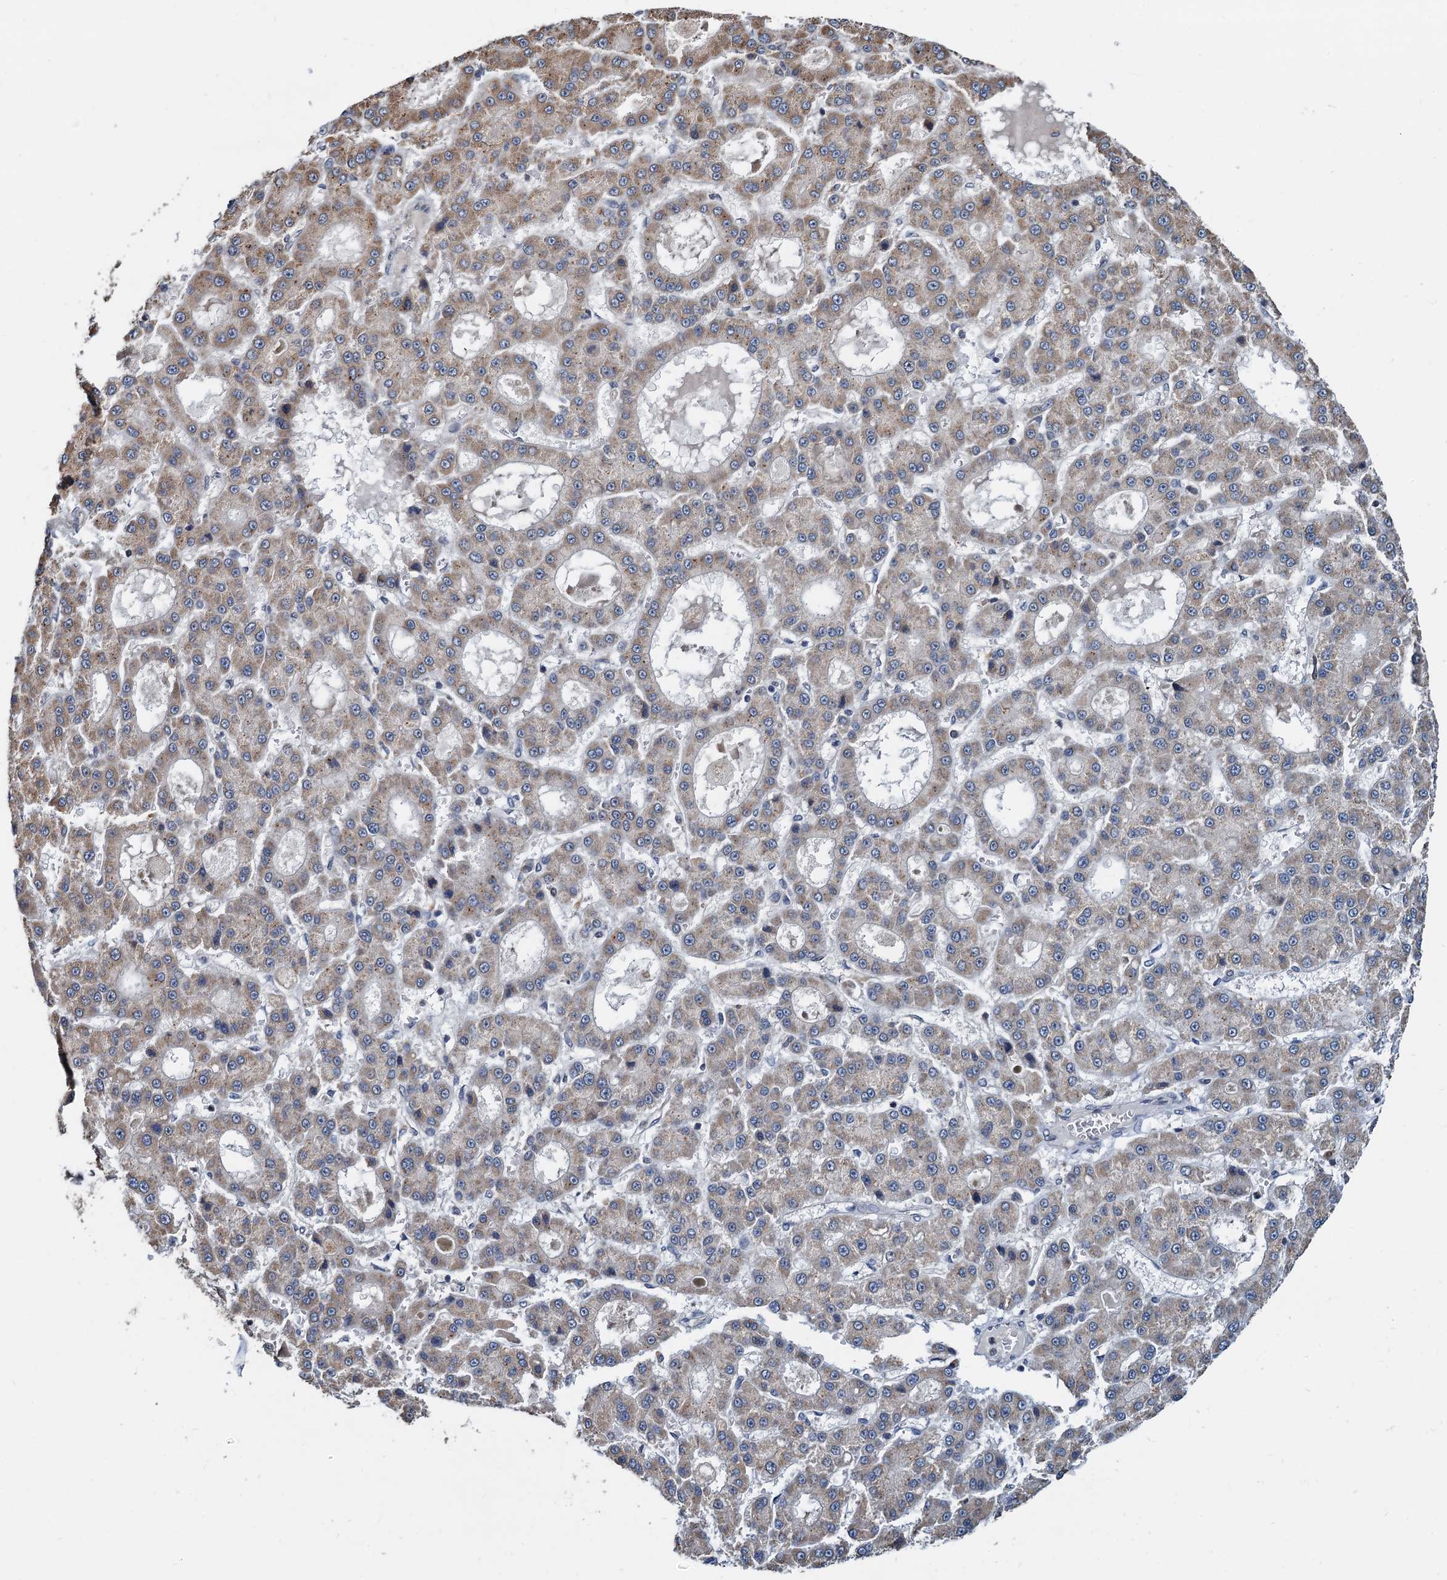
{"staining": {"intensity": "weak", "quantity": ">75%", "location": "cytoplasmic/membranous"}, "tissue": "liver cancer", "cell_type": "Tumor cells", "image_type": "cancer", "snomed": [{"axis": "morphology", "description": "Carcinoma, Hepatocellular, NOS"}, {"axis": "topography", "description": "Liver"}], "caption": "Immunohistochemical staining of human liver cancer (hepatocellular carcinoma) exhibits low levels of weak cytoplasmic/membranous expression in about >75% of tumor cells.", "gene": "MCMBP", "patient": {"sex": "male", "age": 70}}